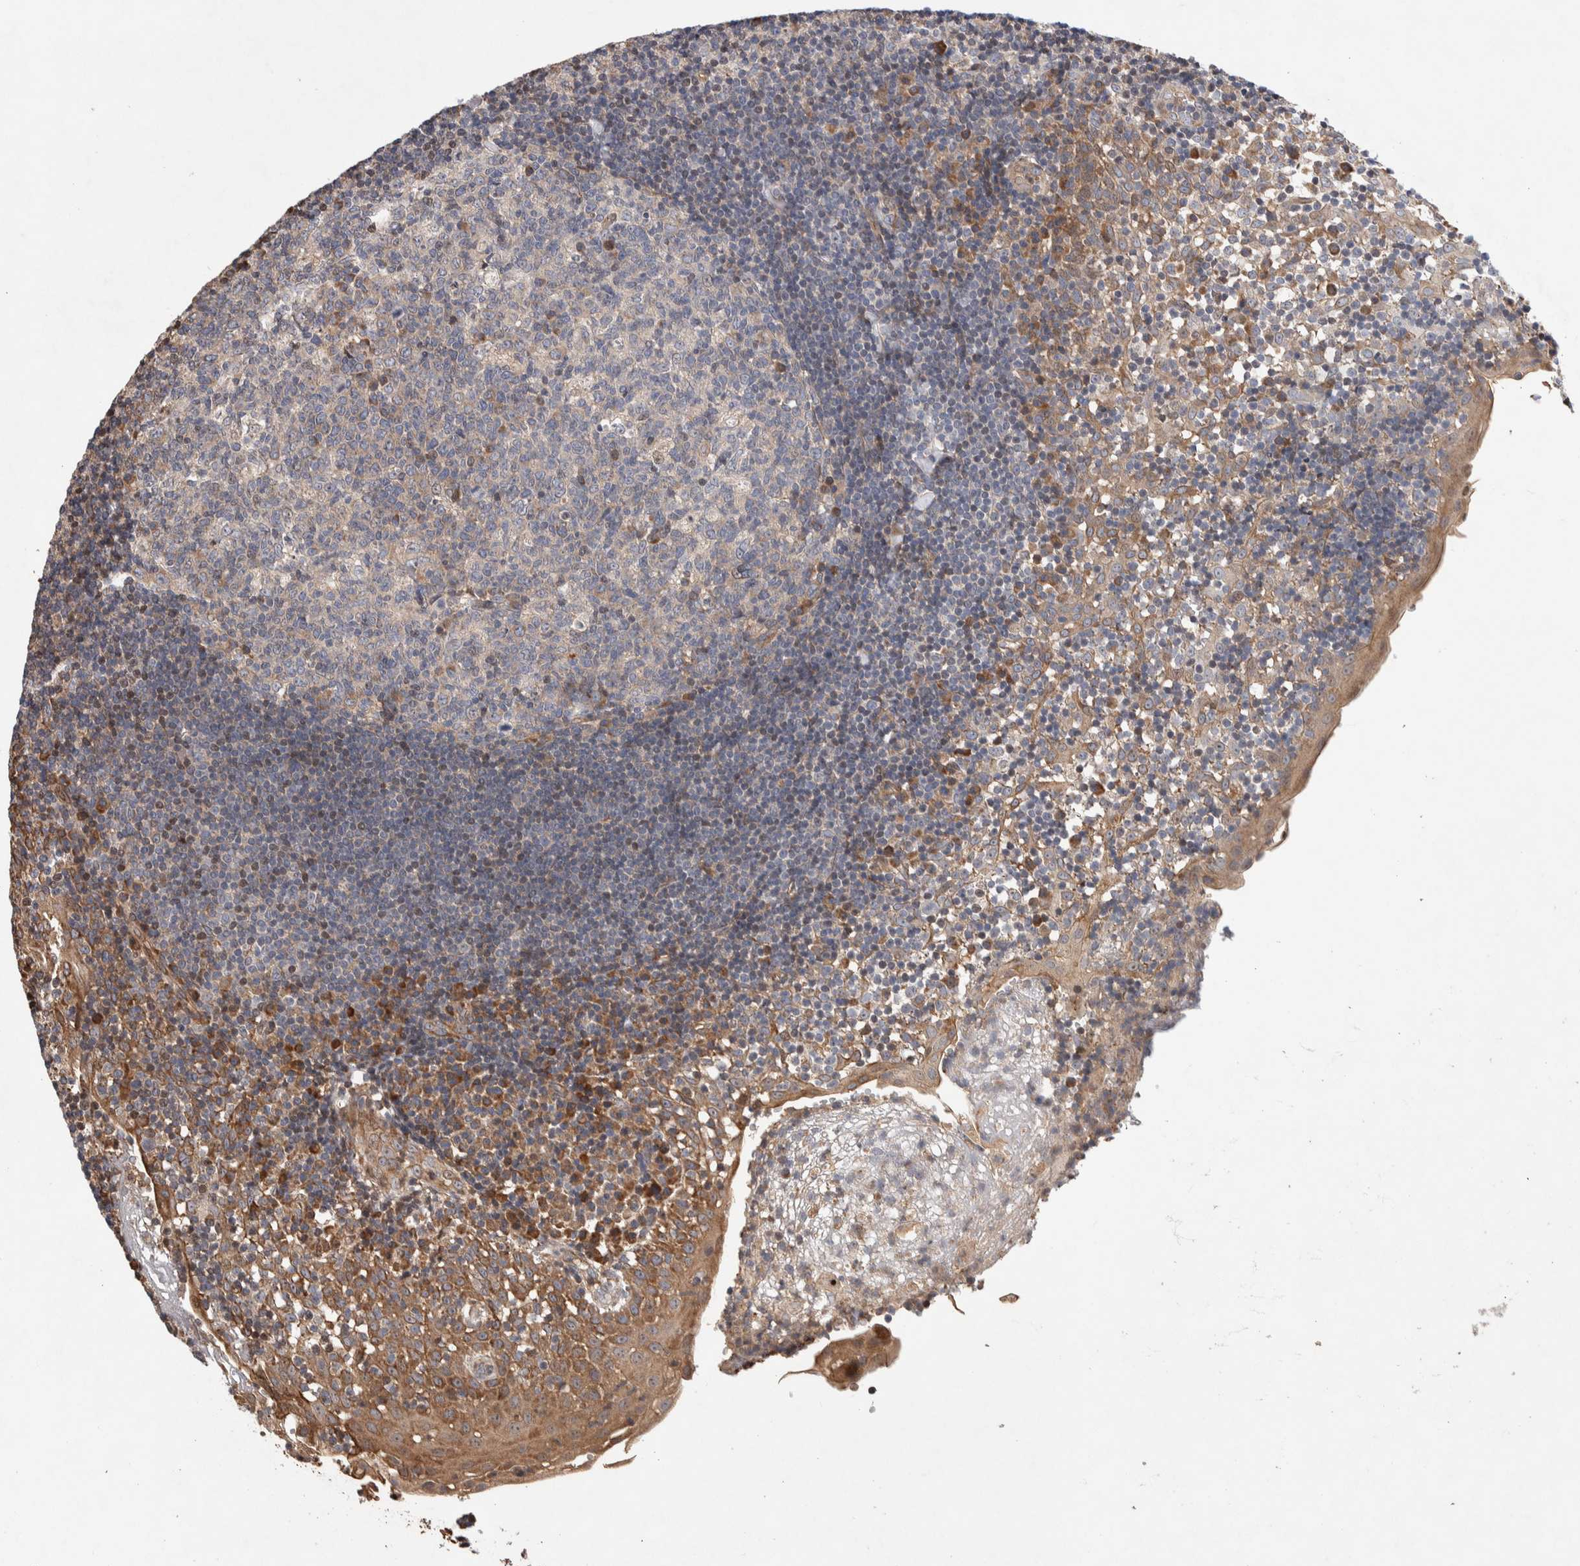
{"staining": {"intensity": "negative", "quantity": "none", "location": "none"}, "tissue": "tonsil", "cell_type": "Germinal center cells", "image_type": "normal", "snomed": [{"axis": "morphology", "description": "Normal tissue, NOS"}, {"axis": "topography", "description": "Tonsil"}], "caption": "Immunohistochemistry (IHC) of normal human tonsil demonstrates no expression in germinal center cells.", "gene": "LZTS1", "patient": {"sex": "female", "age": 40}}